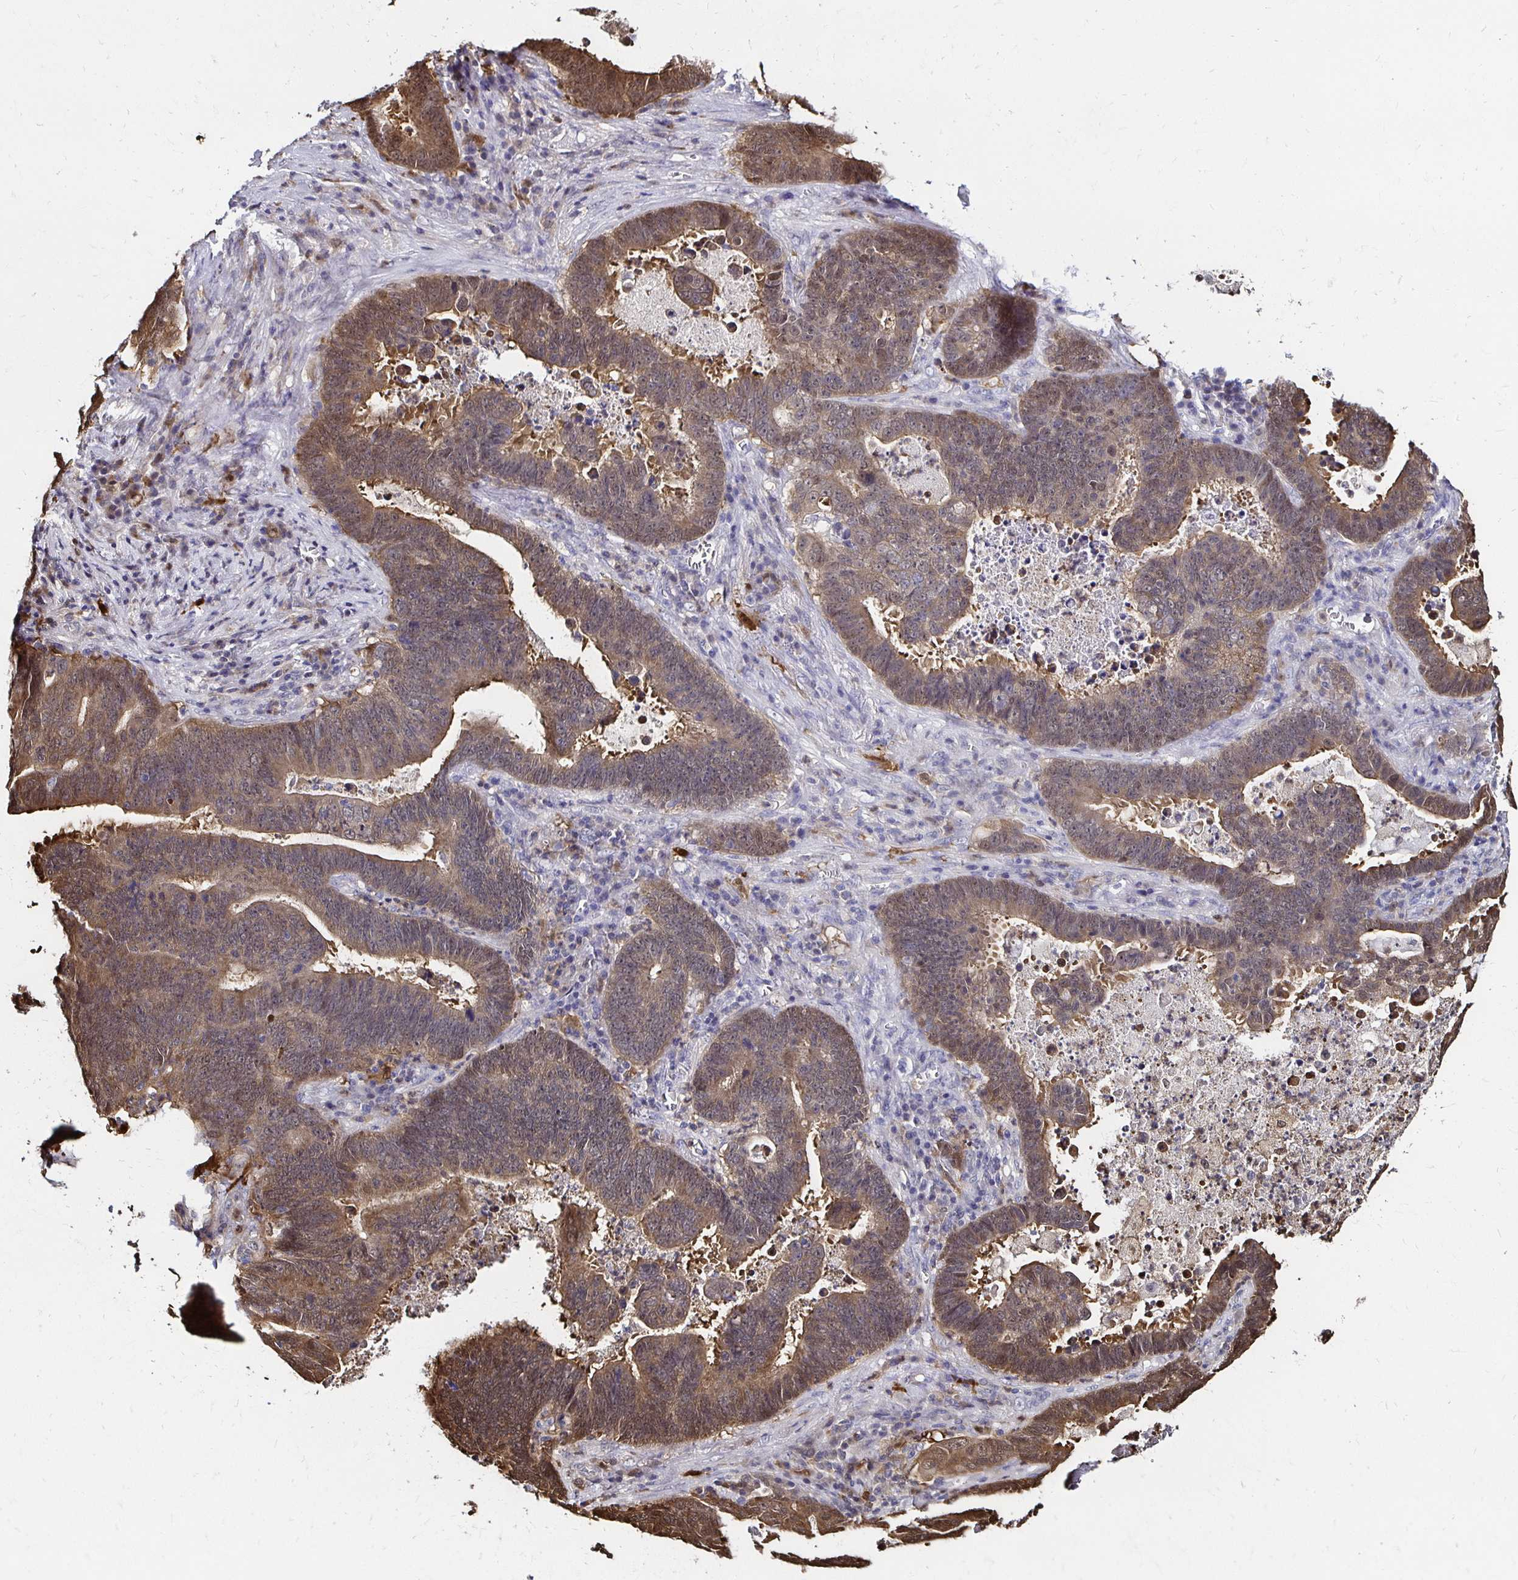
{"staining": {"intensity": "weak", "quantity": ">75%", "location": "cytoplasmic/membranous,nuclear"}, "tissue": "lung cancer", "cell_type": "Tumor cells", "image_type": "cancer", "snomed": [{"axis": "morphology", "description": "Aneuploidy"}, {"axis": "morphology", "description": "Adenocarcinoma, NOS"}, {"axis": "morphology", "description": "Adenocarcinoma primary or metastatic"}, {"axis": "topography", "description": "Lung"}], "caption": "Adenocarcinoma (lung) stained with DAB IHC exhibits low levels of weak cytoplasmic/membranous and nuclear expression in approximately >75% of tumor cells.", "gene": "TXN", "patient": {"sex": "female", "age": 75}}